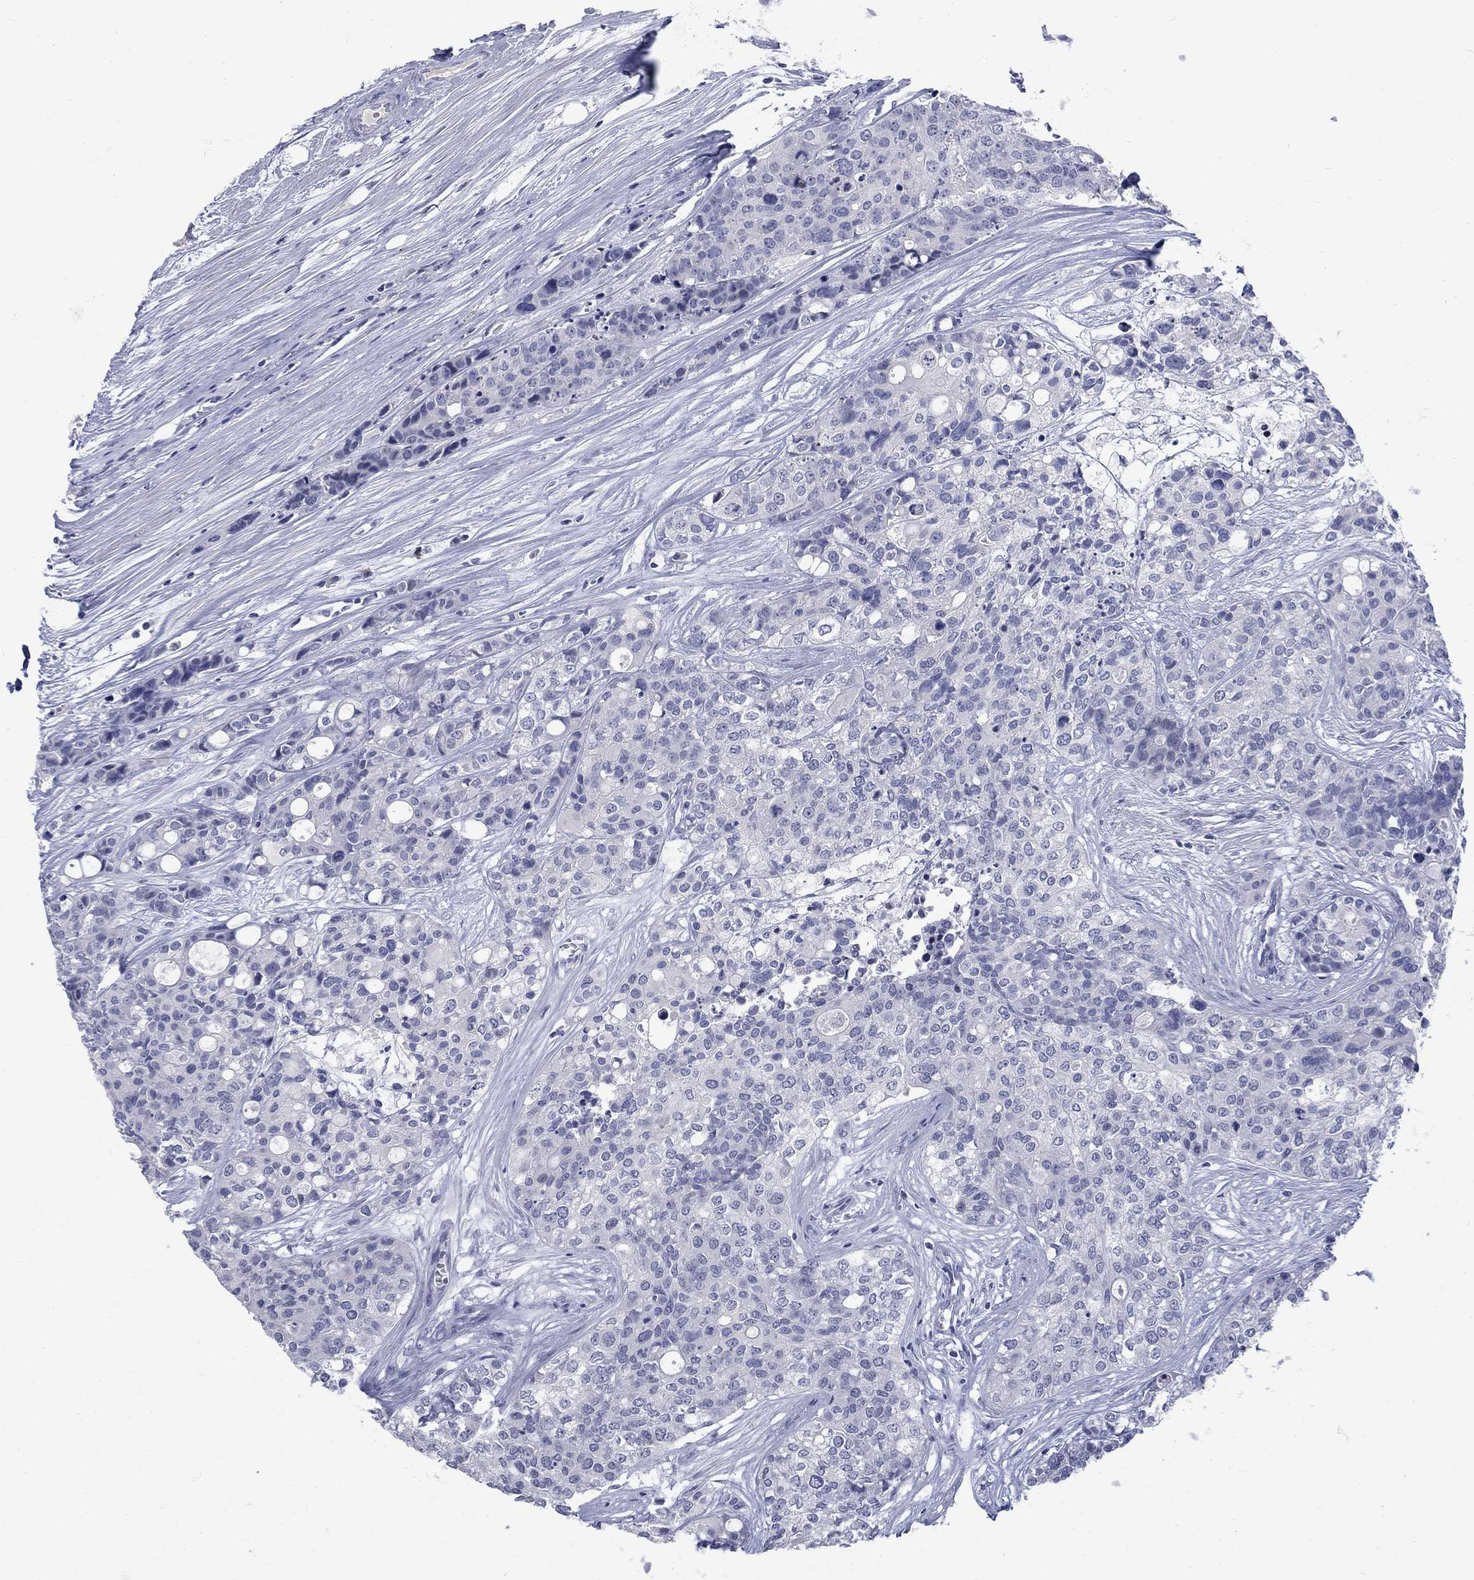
{"staining": {"intensity": "negative", "quantity": "none", "location": "none"}, "tissue": "carcinoid", "cell_type": "Tumor cells", "image_type": "cancer", "snomed": [{"axis": "morphology", "description": "Carcinoid, malignant, NOS"}, {"axis": "topography", "description": "Colon"}], "caption": "Tumor cells are negative for brown protein staining in carcinoid. The staining was performed using DAB to visualize the protein expression in brown, while the nuclei were stained in blue with hematoxylin (Magnification: 20x).", "gene": "CTNND2", "patient": {"sex": "male", "age": 81}}